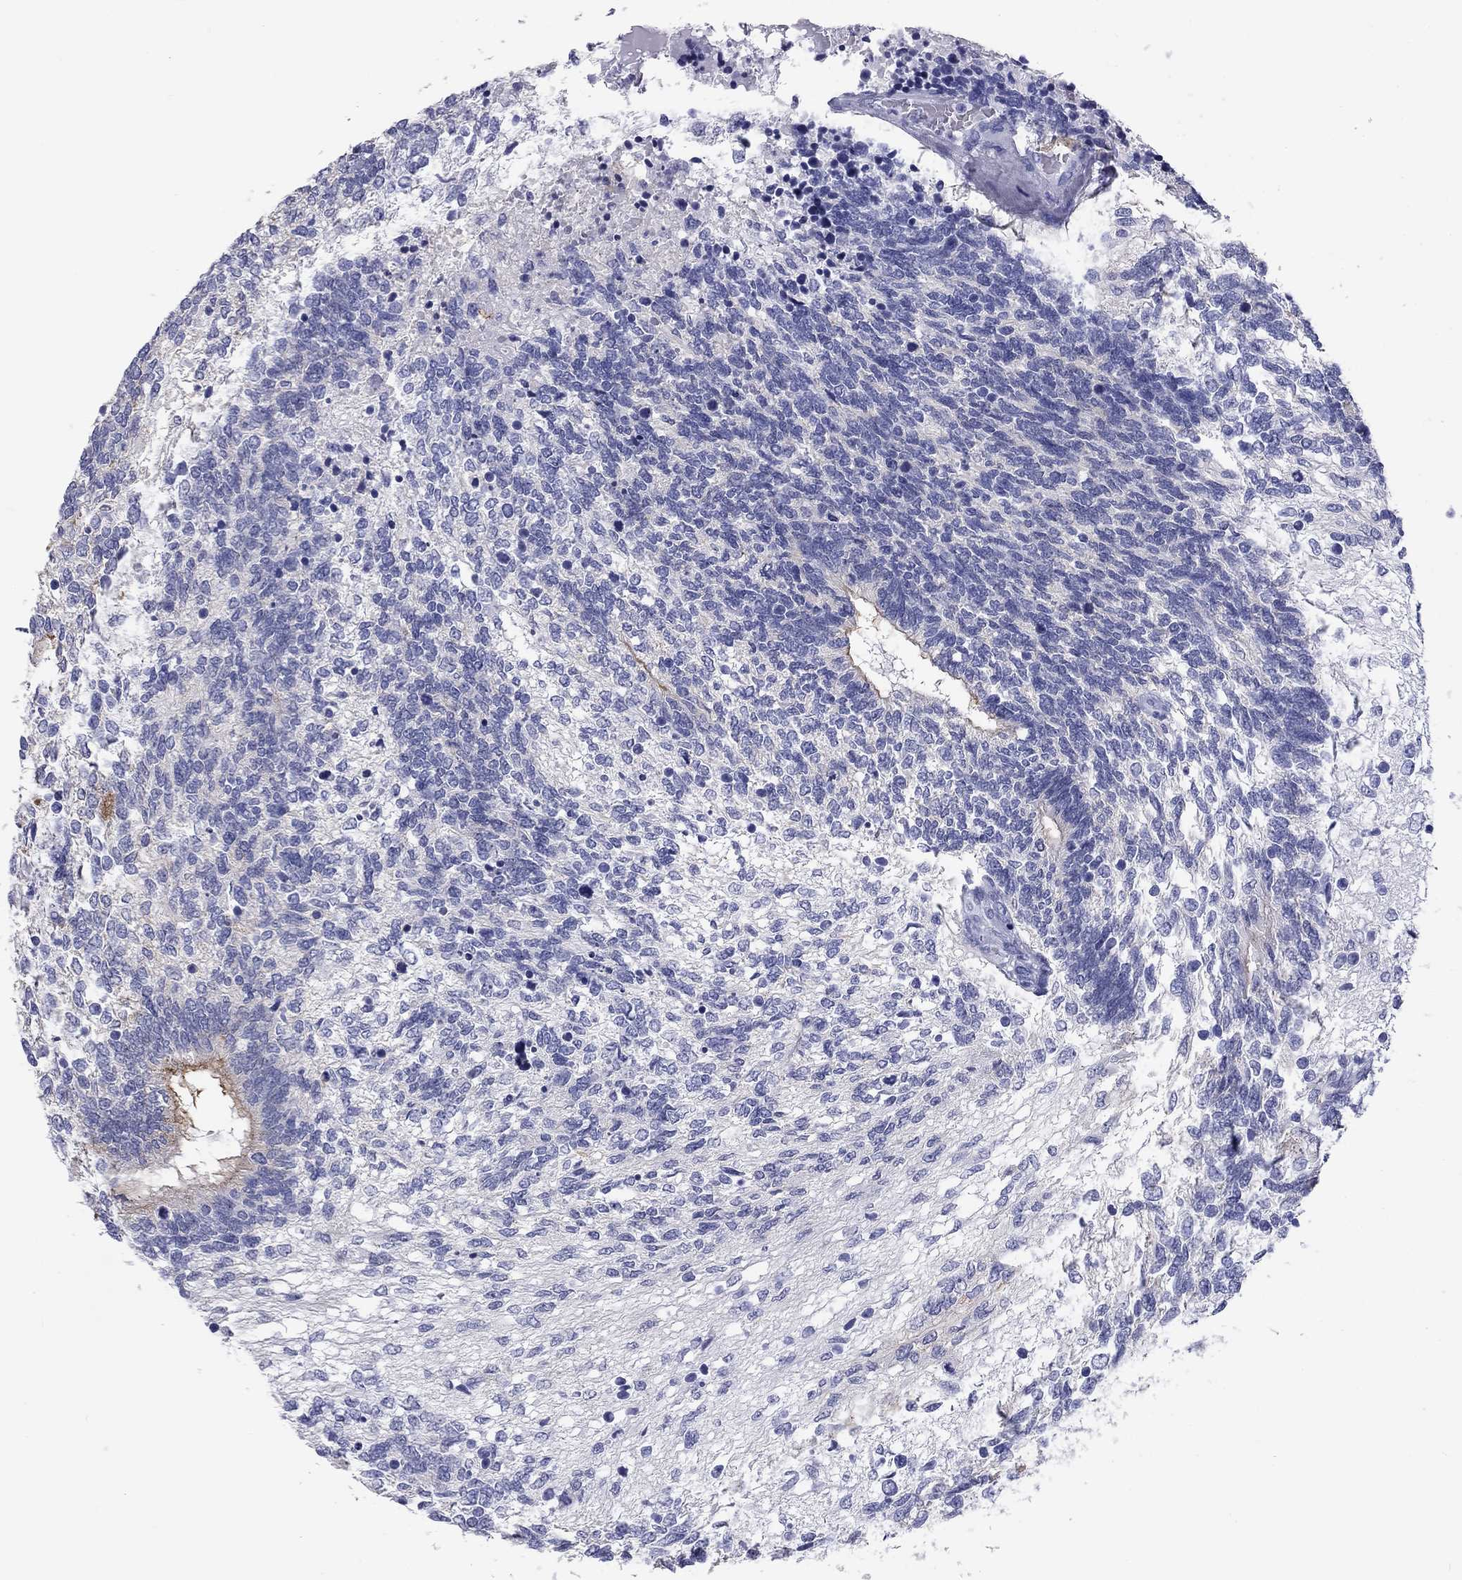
{"staining": {"intensity": "negative", "quantity": "none", "location": "none"}, "tissue": "testis cancer", "cell_type": "Tumor cells", "image_type": "cancer", "snomed": [{"axis": "morphology", "description": "Seminoma, NOS"}, {"axis": "morphology", "description": "Carcinoma, Embryonal, NOS"}, {"axis": "topography", "description": "Testis"}], "caption": "An immunohistochemistry micrograph of testis cancer is shown. There is no staining in tumor cells of testis cancer. (Stains: DAB immunohistochemistry with hematoxylin counter stain, Microscopy: brightfield microscopy at high magnification).", "gene": "DNALI1", "patient": {"sex": "male", "age": 41}}